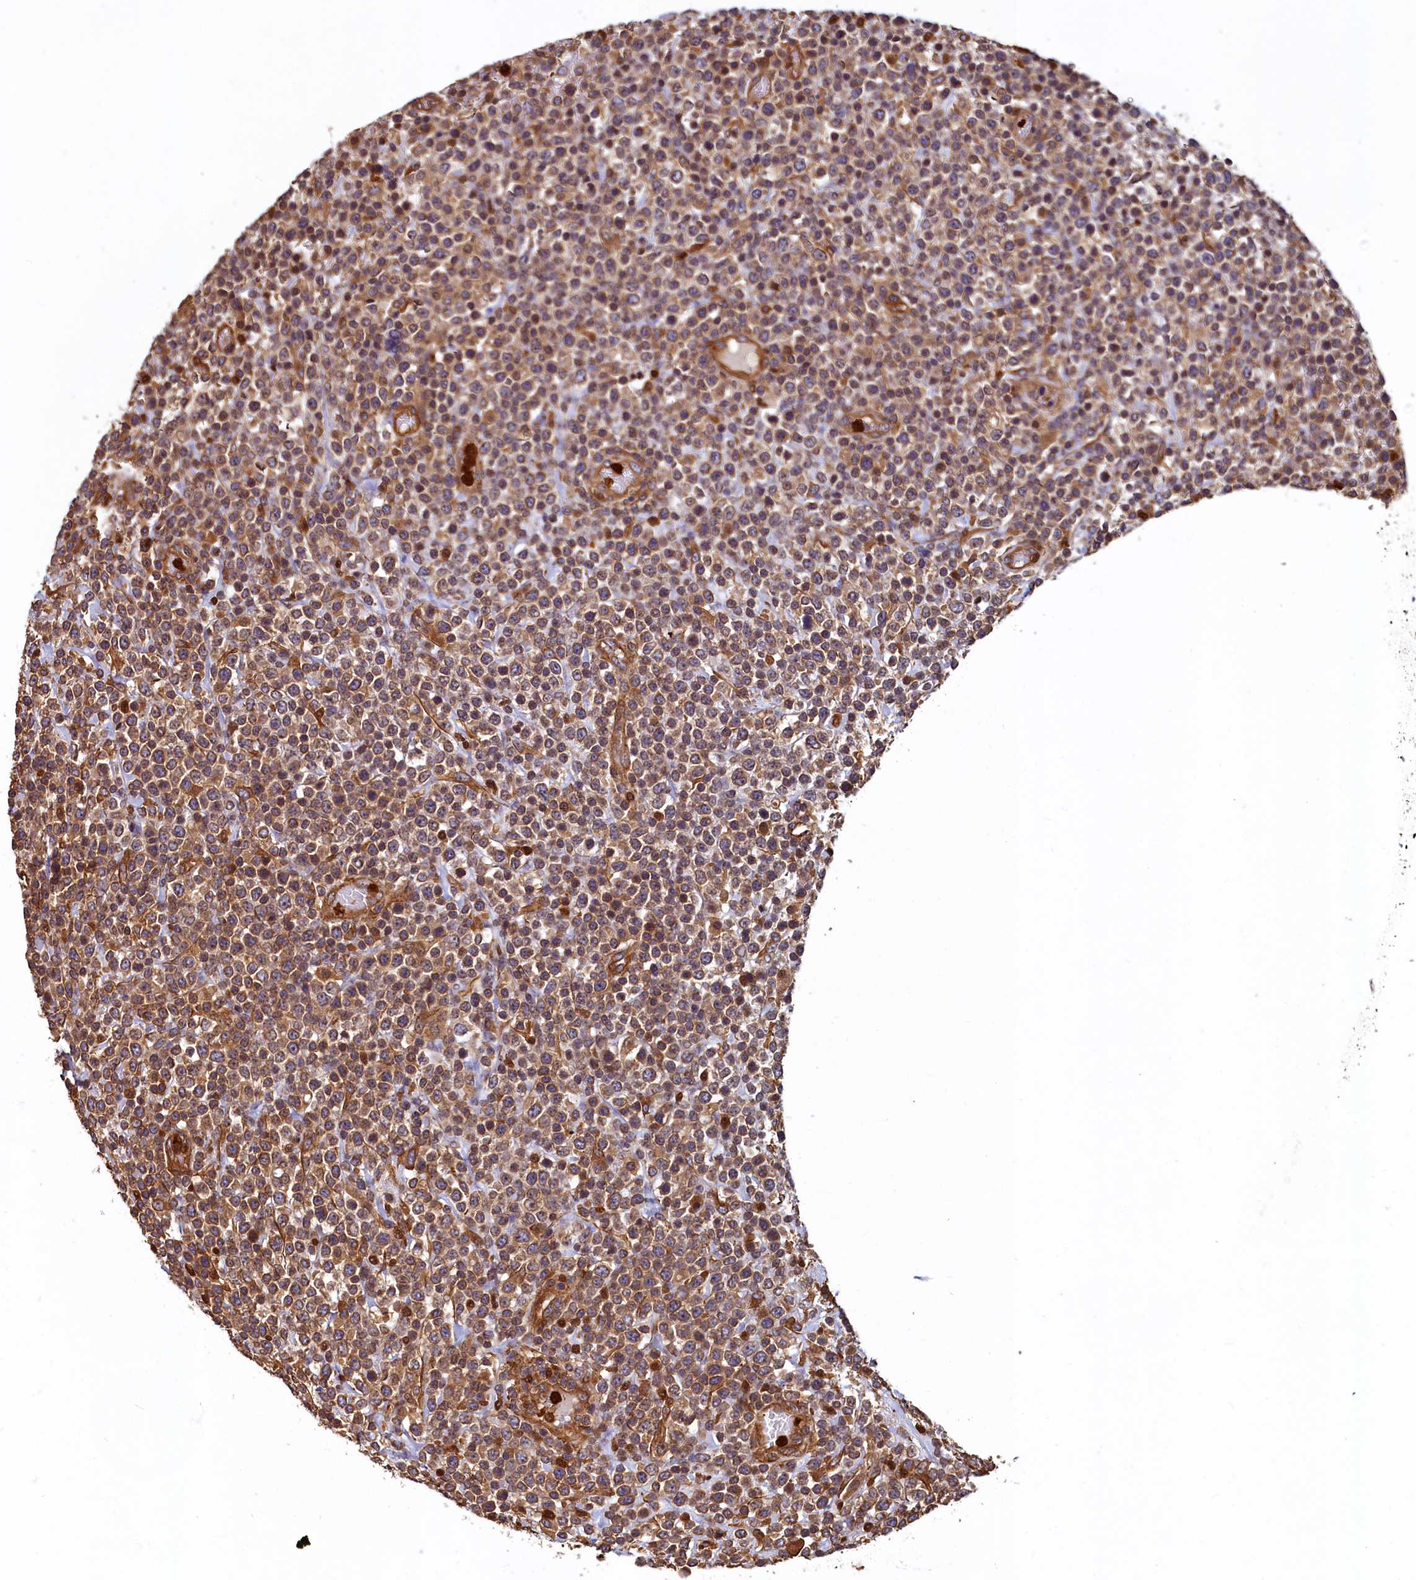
{"staining": {"intensity": "moderate", "quantity": ">75%", "location": "cytoplasmic/membranous"}, "tissue": "lymphoma", "cell_type": "Tumor cells", "image_type": "cancer", "snomed": [{"axis": "morphology", "description": "Malignant lymphoma, non-Hodgkin's type, High grade"}, {"axis": "topography", "description": "Colon"}], "caption": "Immunohistochemistry (IHC) (DAB (3,3'-diaminobenzidine)) staining of human lymphoma reveals moderate cytoplasmic/membranous protein staining in about >75% of tumor cells.", "gene": "CCDC102B", "patient": {"sex": "female", "age": 53}}